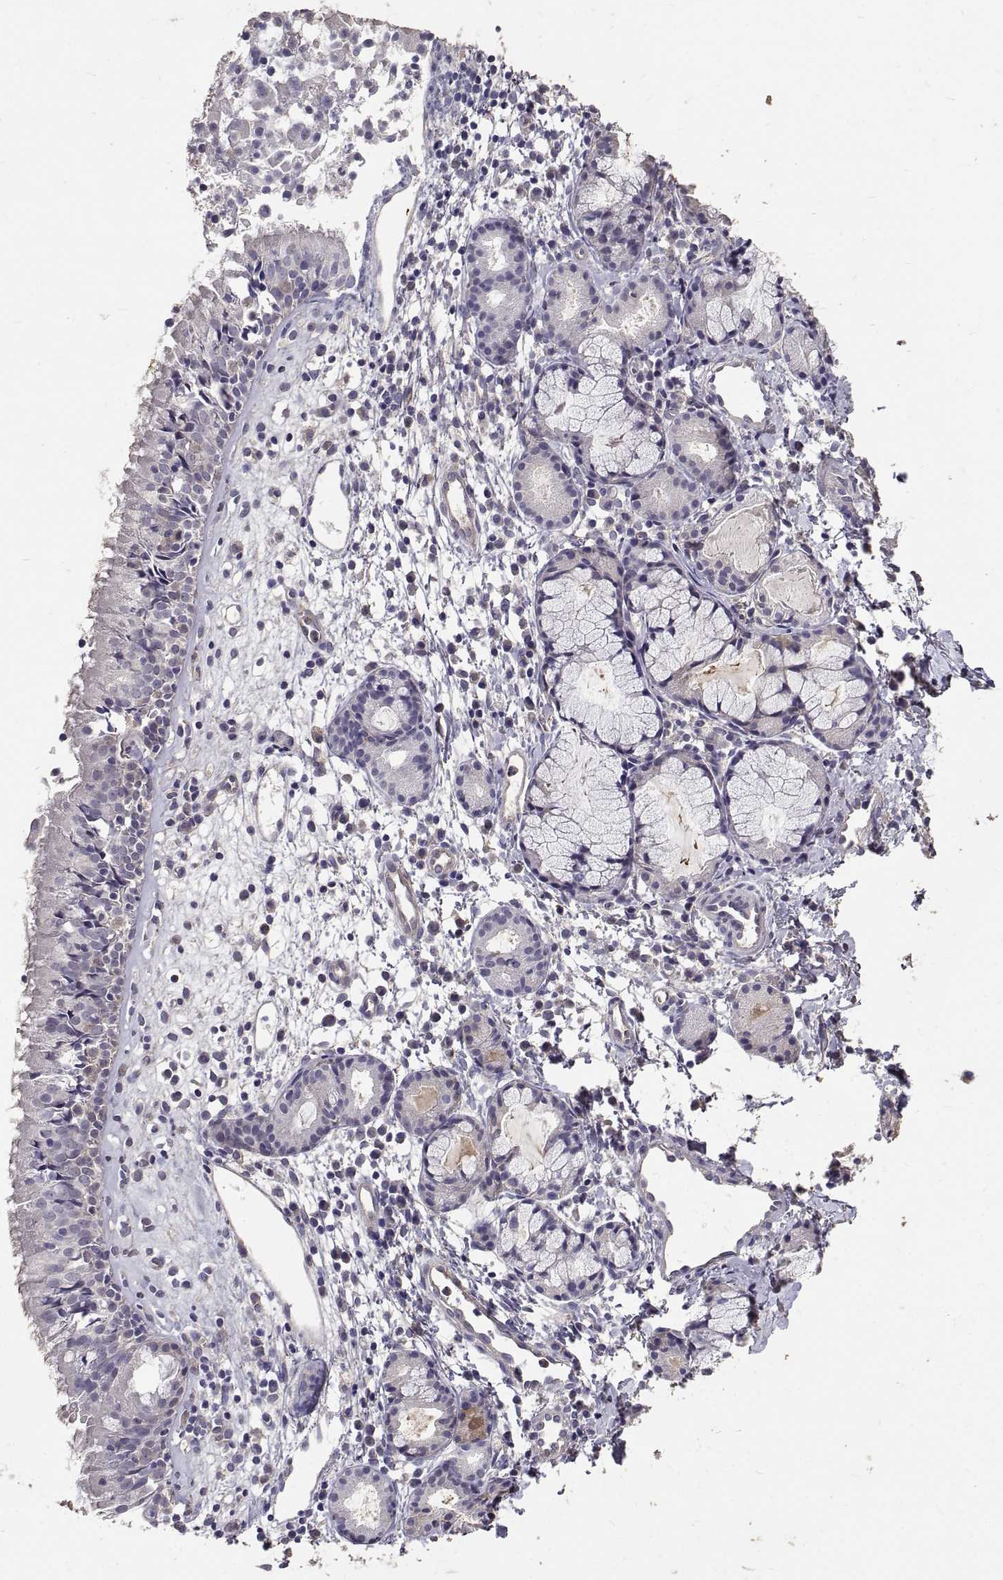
{"staining": {"intensity": "negative", "quantity": "none", "location": "none"}, "tissue": "nasopharynx", "cell_type": "Respiratory epithelial cells", "image_type": "normal", "snomed": [{"axis": "morphology", "description": "Normal tissue, NOS"}, {"axis": "topography", "description": "Nasopharynx"}], "caption": "Respiratory epithelial cells show no significant expression in benign nasopharynx. (DAB immunohistochemistry (IHC) visualized using brightfield microscopy, high magnification).", "gene": "PEA15", "patient": {"sex": "male", "age": 9}}